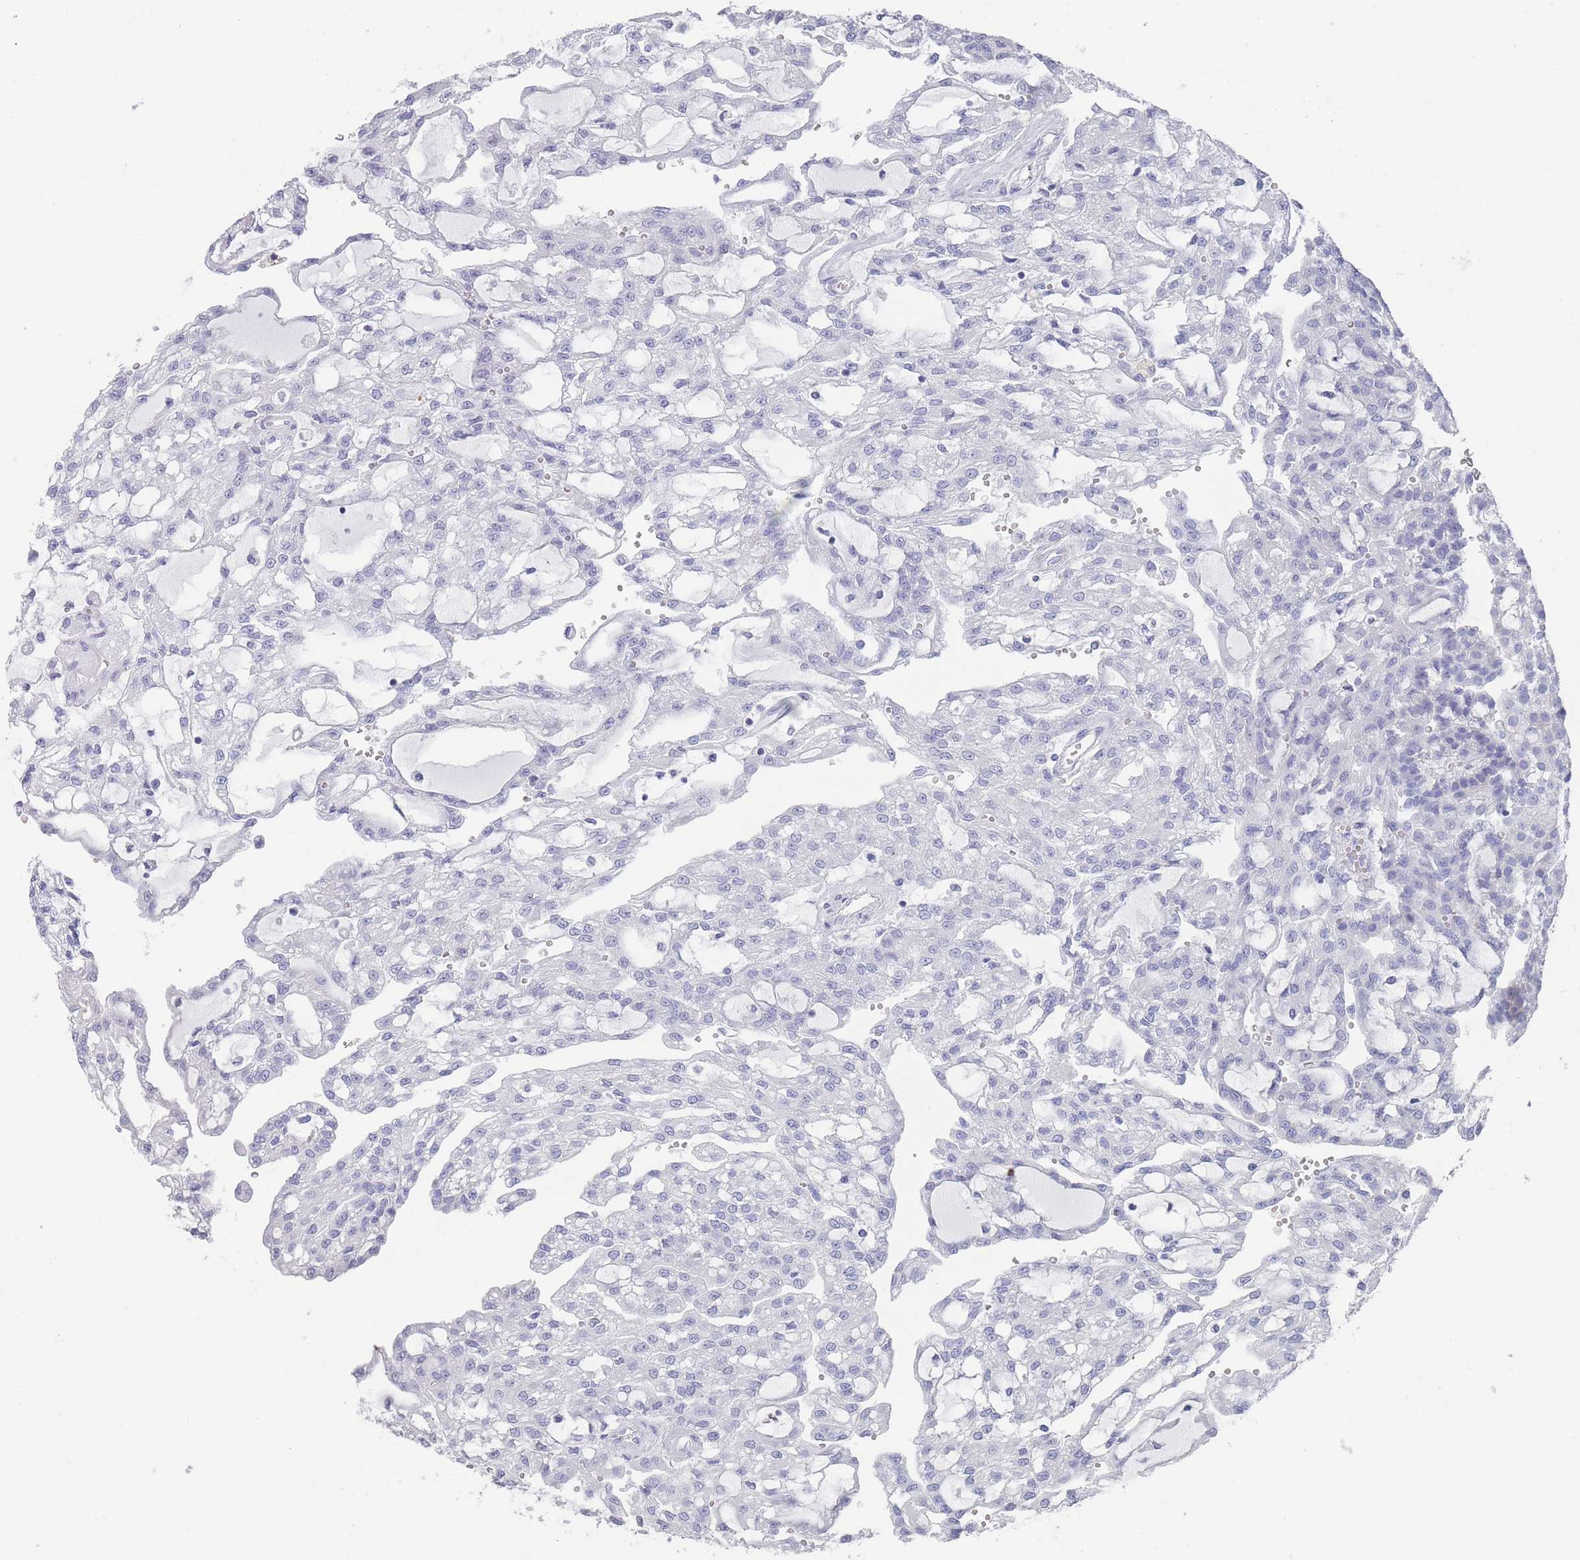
{"staining": {"intensity": "negative", "quantity": "none", "location": "none"}, "tissue": "renal cancer", "cell_type": "Tumor cells", "image_type": "cancer", "snomed": [{"axis": "morphology", "description": "Adenocarcinoma, NOS"}, {"axis": "topography", "description": "Kidney"}], "caption": "Tumor cells are negative for brown protein staining in renal cancer (adenocarcinoma).", "gene": "RAB2B", "patient": {"sex": "male", "age": 63}}